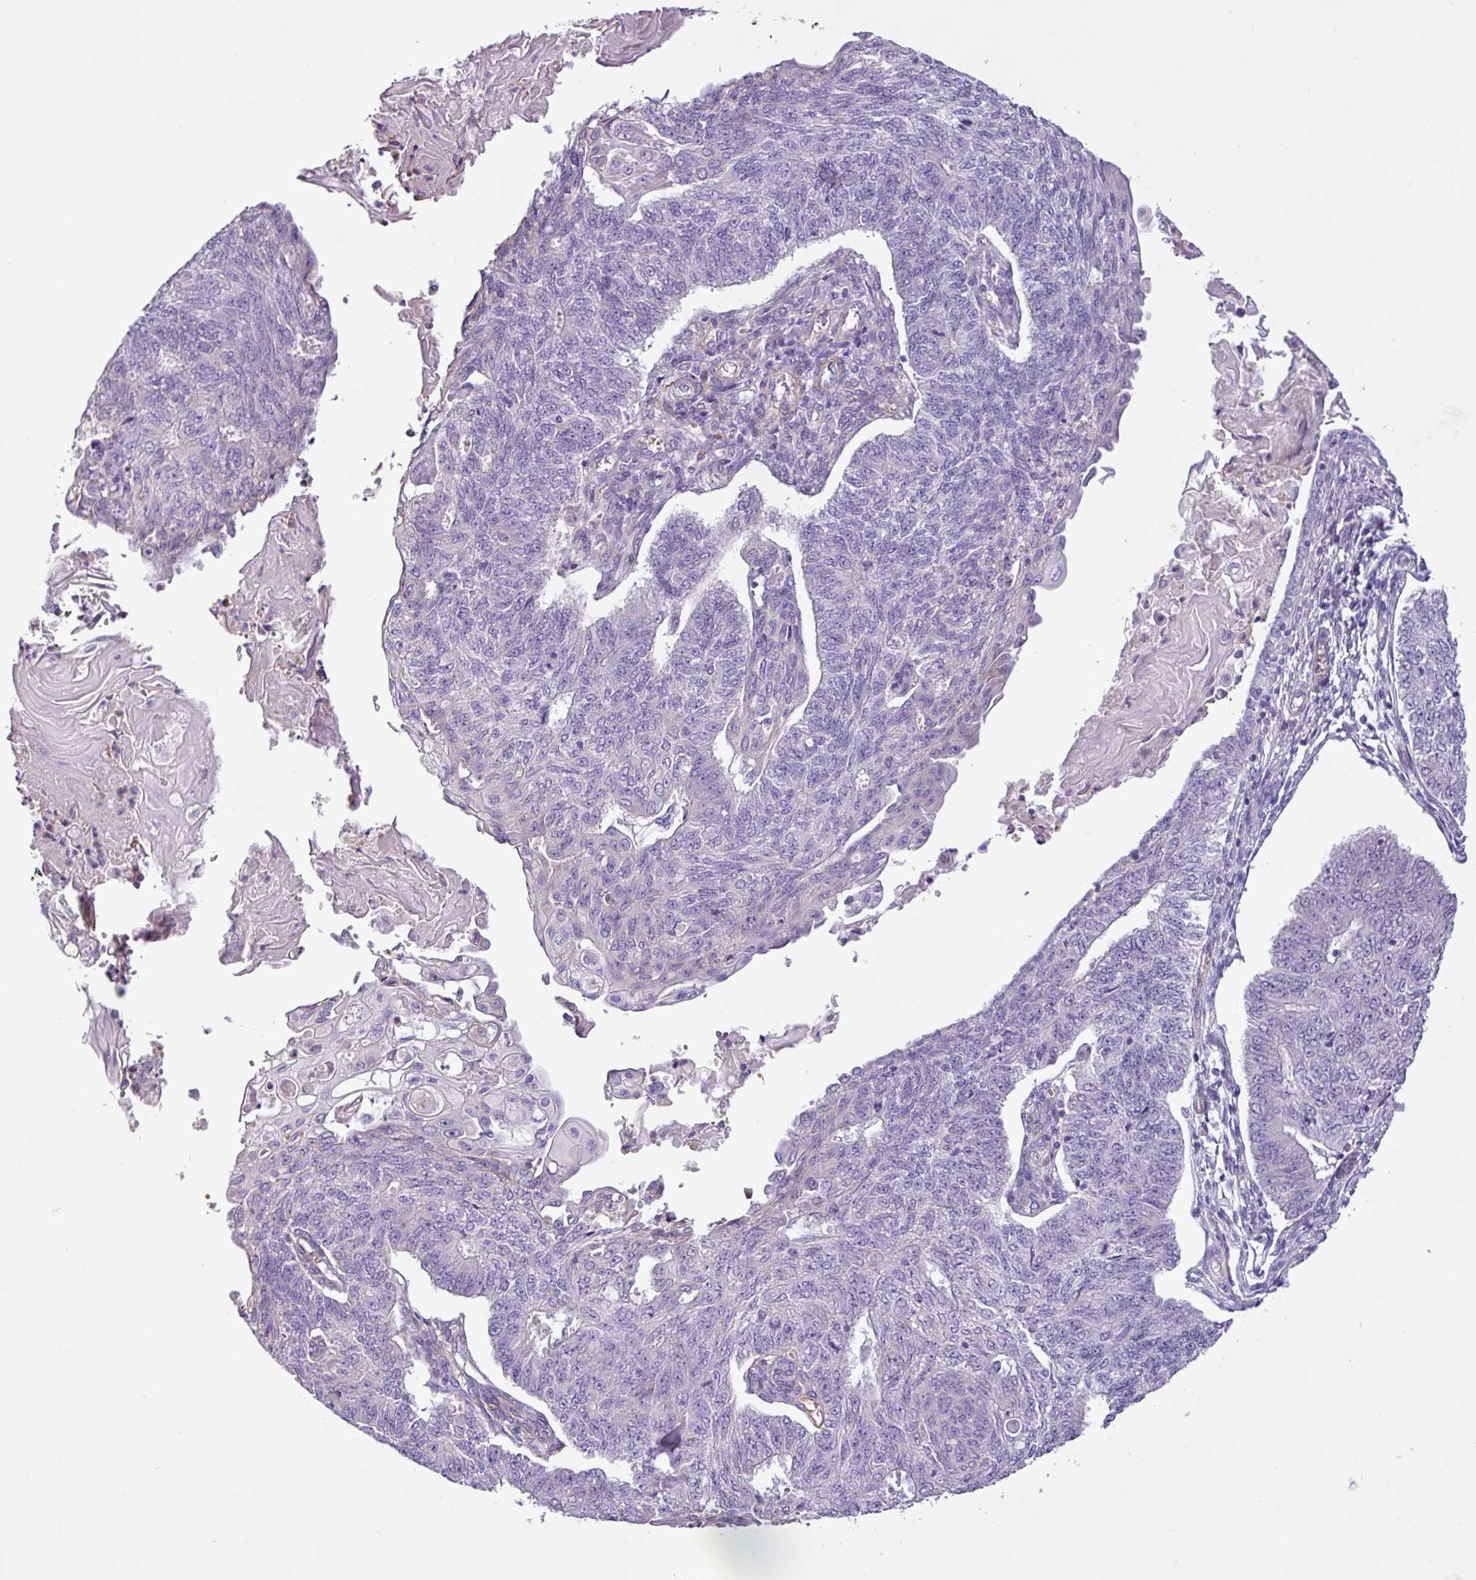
{"staining": {"intensity": "negative", "quantity": "none", "location": "none"}, "tissue": "endometrial cancer", "cell_type": "Tumor cells", "image_type": "cancer", "snomed": [{"axis": "morphology", "description": "Adenocarcinoma, NOS"}, {"axis": "topography", "description": "Endometrium"}], "caption": "The IHC micrograph has no significant expression in tumor cells of endometrial cancer (adenocarcinoma) tissue.", "gene": "C11orf91", "patient": {"sex": "female", "age": 32}}